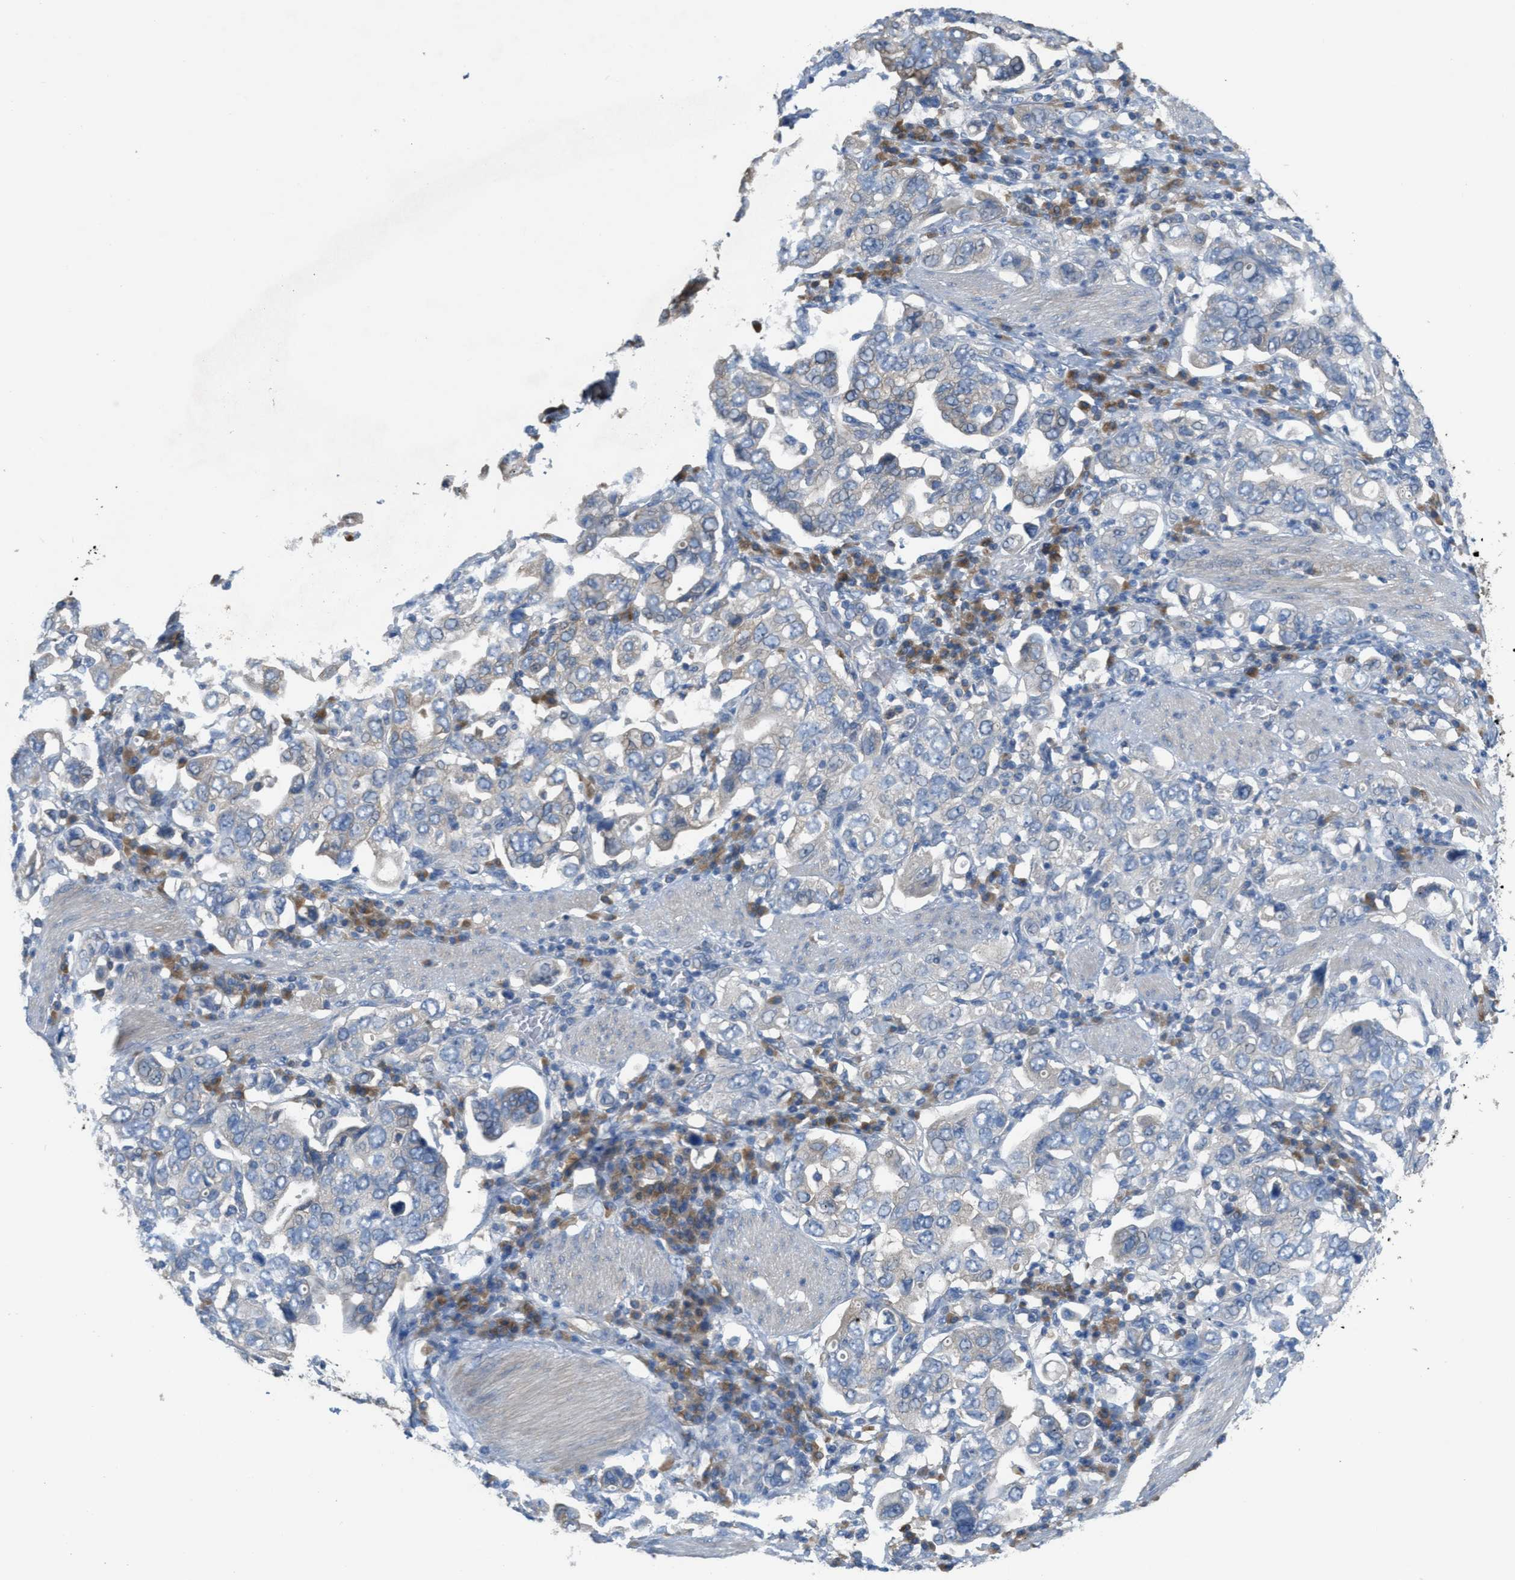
{"staining": {"intensity": "negative", "quantity": "none", "location": "none"}, "tissue": "stomach cancer", "cell_type": "Tumor cells", "image_type": "cancer", "snomed": [{"axis": "morphology", "description": "Adenocarcinoma, NOS"}, {"axis": "topography", "description": "Stomach, upper"}], "caption": "Image shows no significant protein positivity in tumor cells of stomach cancer.", "gene": "UBA5", "patient": {"sex": "male", "age": 62}}